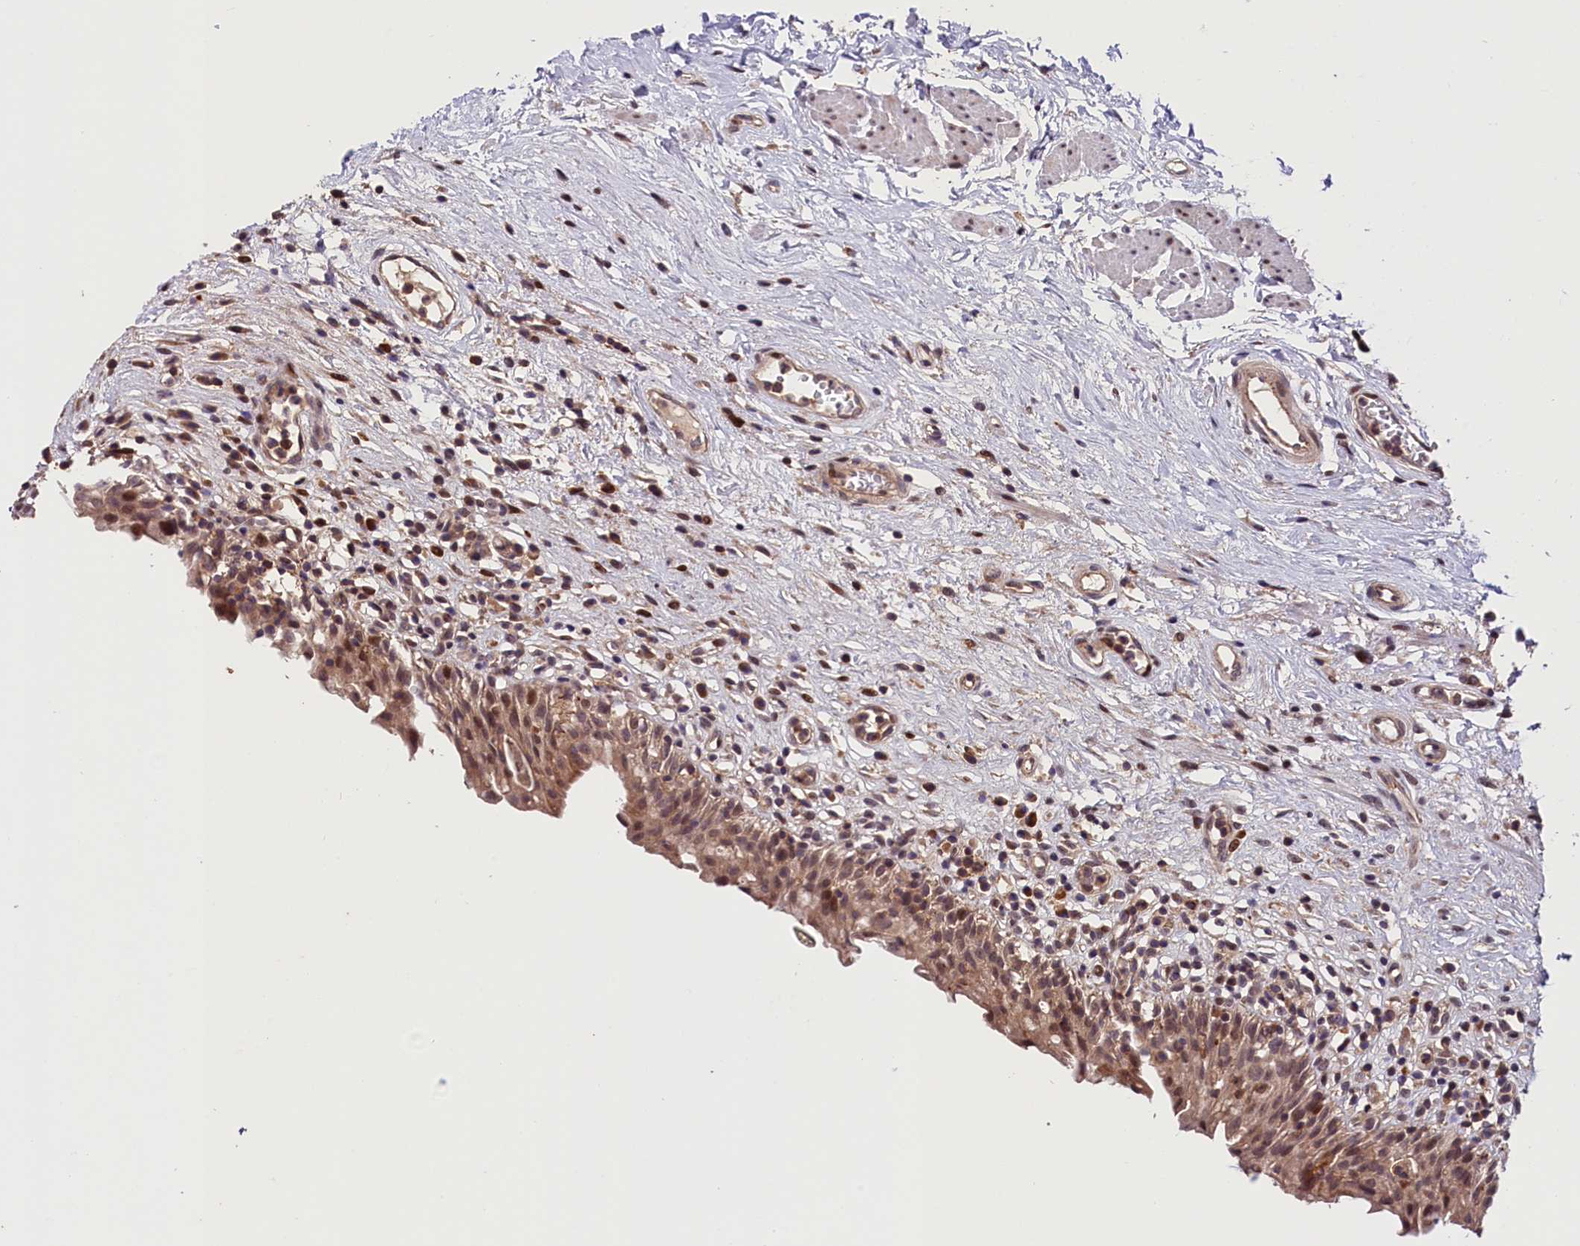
{"staining": {"intensity": "moderate", "quantity": ">75%", "location": "cytoplasmic/membranous,nuclear"}, "tissue": "urinary bladder", "cell_type": "Urothelial cells", "image_type": "normal", "snomed": [{"axis": "morphology", "description": "Normal tissue, NOS"}, {"axis": "morphology", "description": "Inflammation, NOS"}, {"axis": "topography", "description": "Urinary bladder"}], "caption": "Human urinary bladder stained for a protein (brown) displays moderate cytoplasmic/membranous,nuclear positive staining in about >75% of urothelial cells.", "gene": "CACNA1H", "patient": {"sex": "male", "age": 63}}